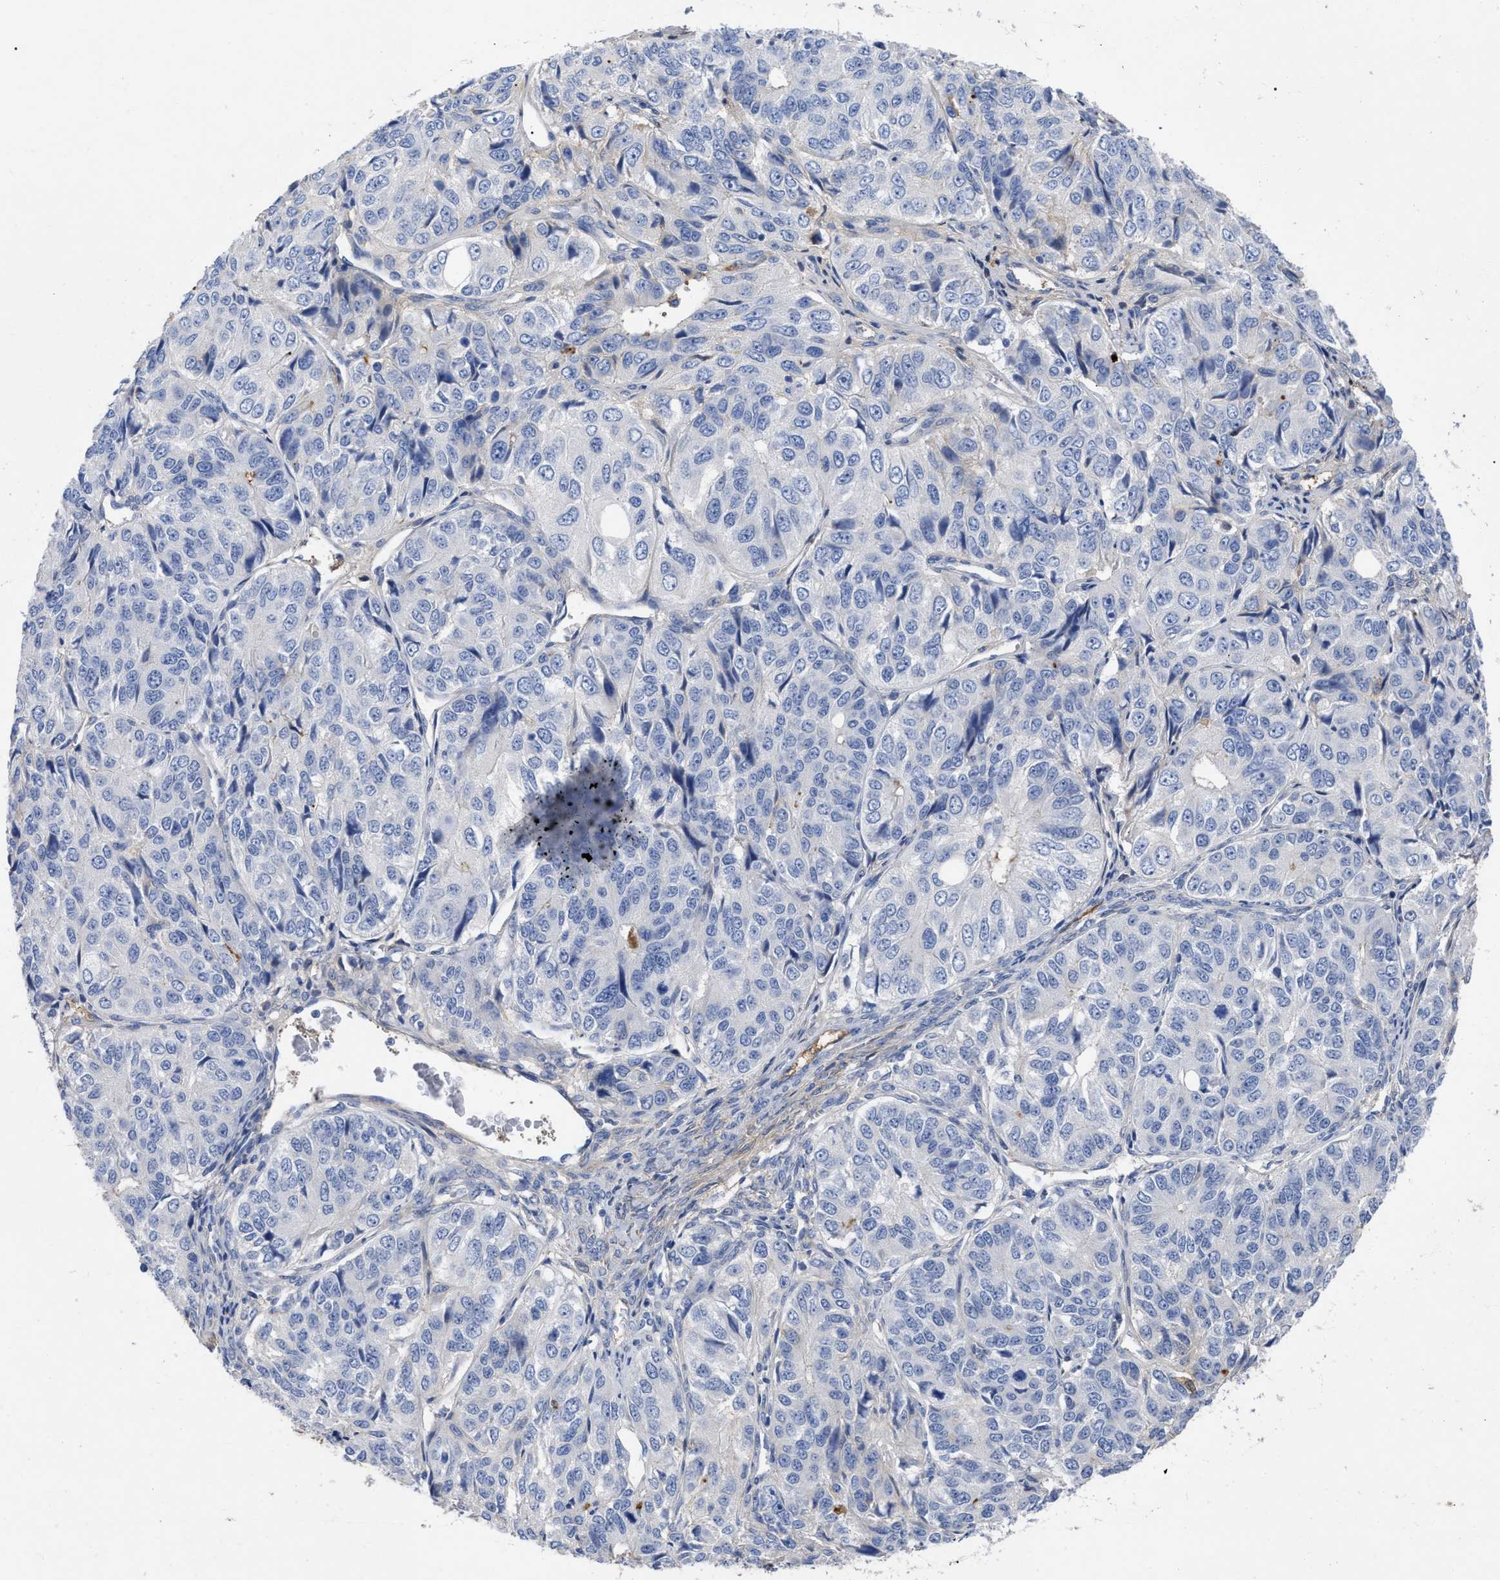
{"staining": {"intensity": "negative", "quantity": "none", "location": "none"}, "tissue": "ovarian cancer", "cell_type": "Tumor cells", "image_type": "cancer", "snomed": [{"axis": "morphology", "description": "Carcinoma, endometroid"}, {"axis": "topography", "description": "Ovary"}], "caption": "IHC image of neoplastic tissue: endometroid carcinoma (ovarian) stained with DAB demonstrates no significant protein staining in tumor cells.", "gene": "IGHV5-51", "patient": {"sex": "female", "age": 51}}